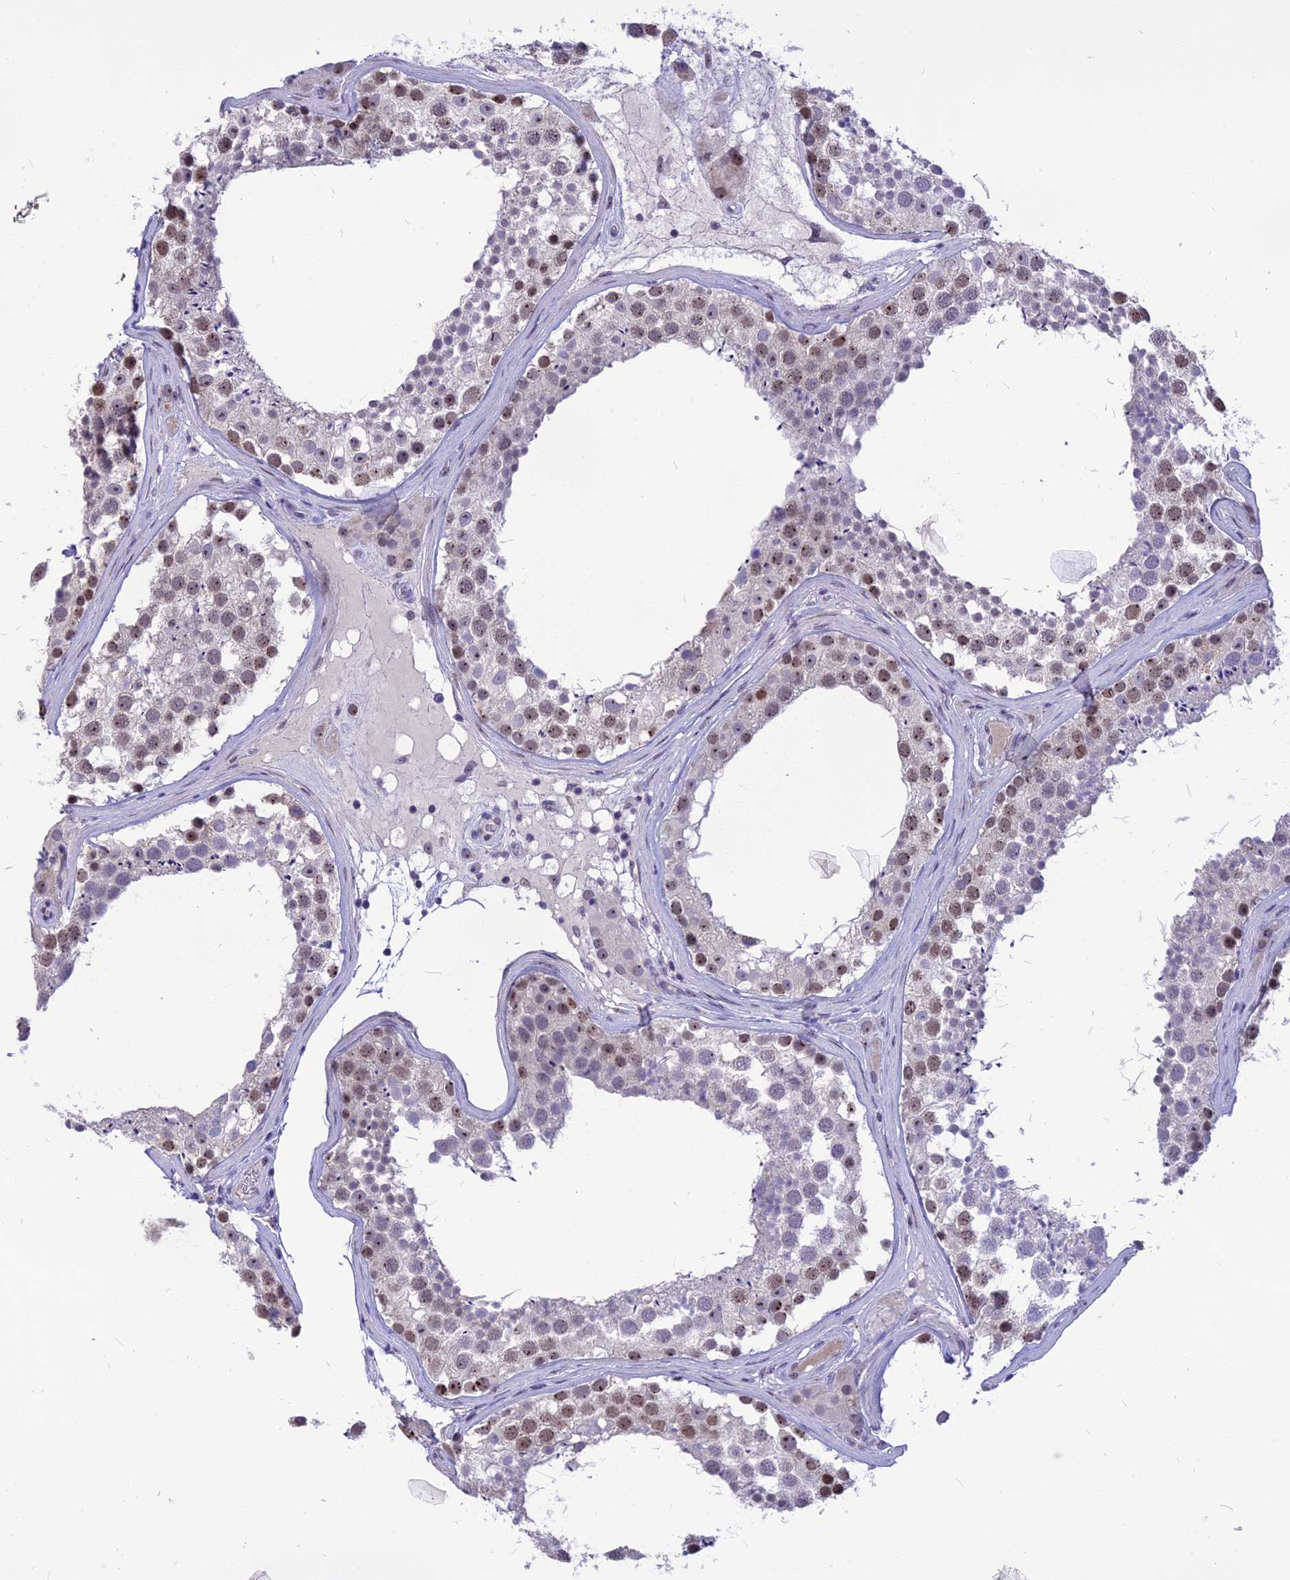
{"staining": {"intensity": "moderate", "quantity": "25%-75%", "location": "nuclear"}, "tissue": "testis", "cell_type": "Cells in seminiferous ducts", "image_type": "normal", "snomed": [{"axis": "morphology", "description": "Normal tissue, NOS"}, {"axis": "topography", "description": "Testis"}], "caption": "A medium amount of moderate nuclear staining is seen in approximately 25%-75% of cells in seminiferous ducts in normal testis. (DAB (3,3'-diaminobenzidine) IHC with brightfield microscopy, high magnification).", "gene": "CMSS1", "patient": {"sex": "male", "age": 46}}